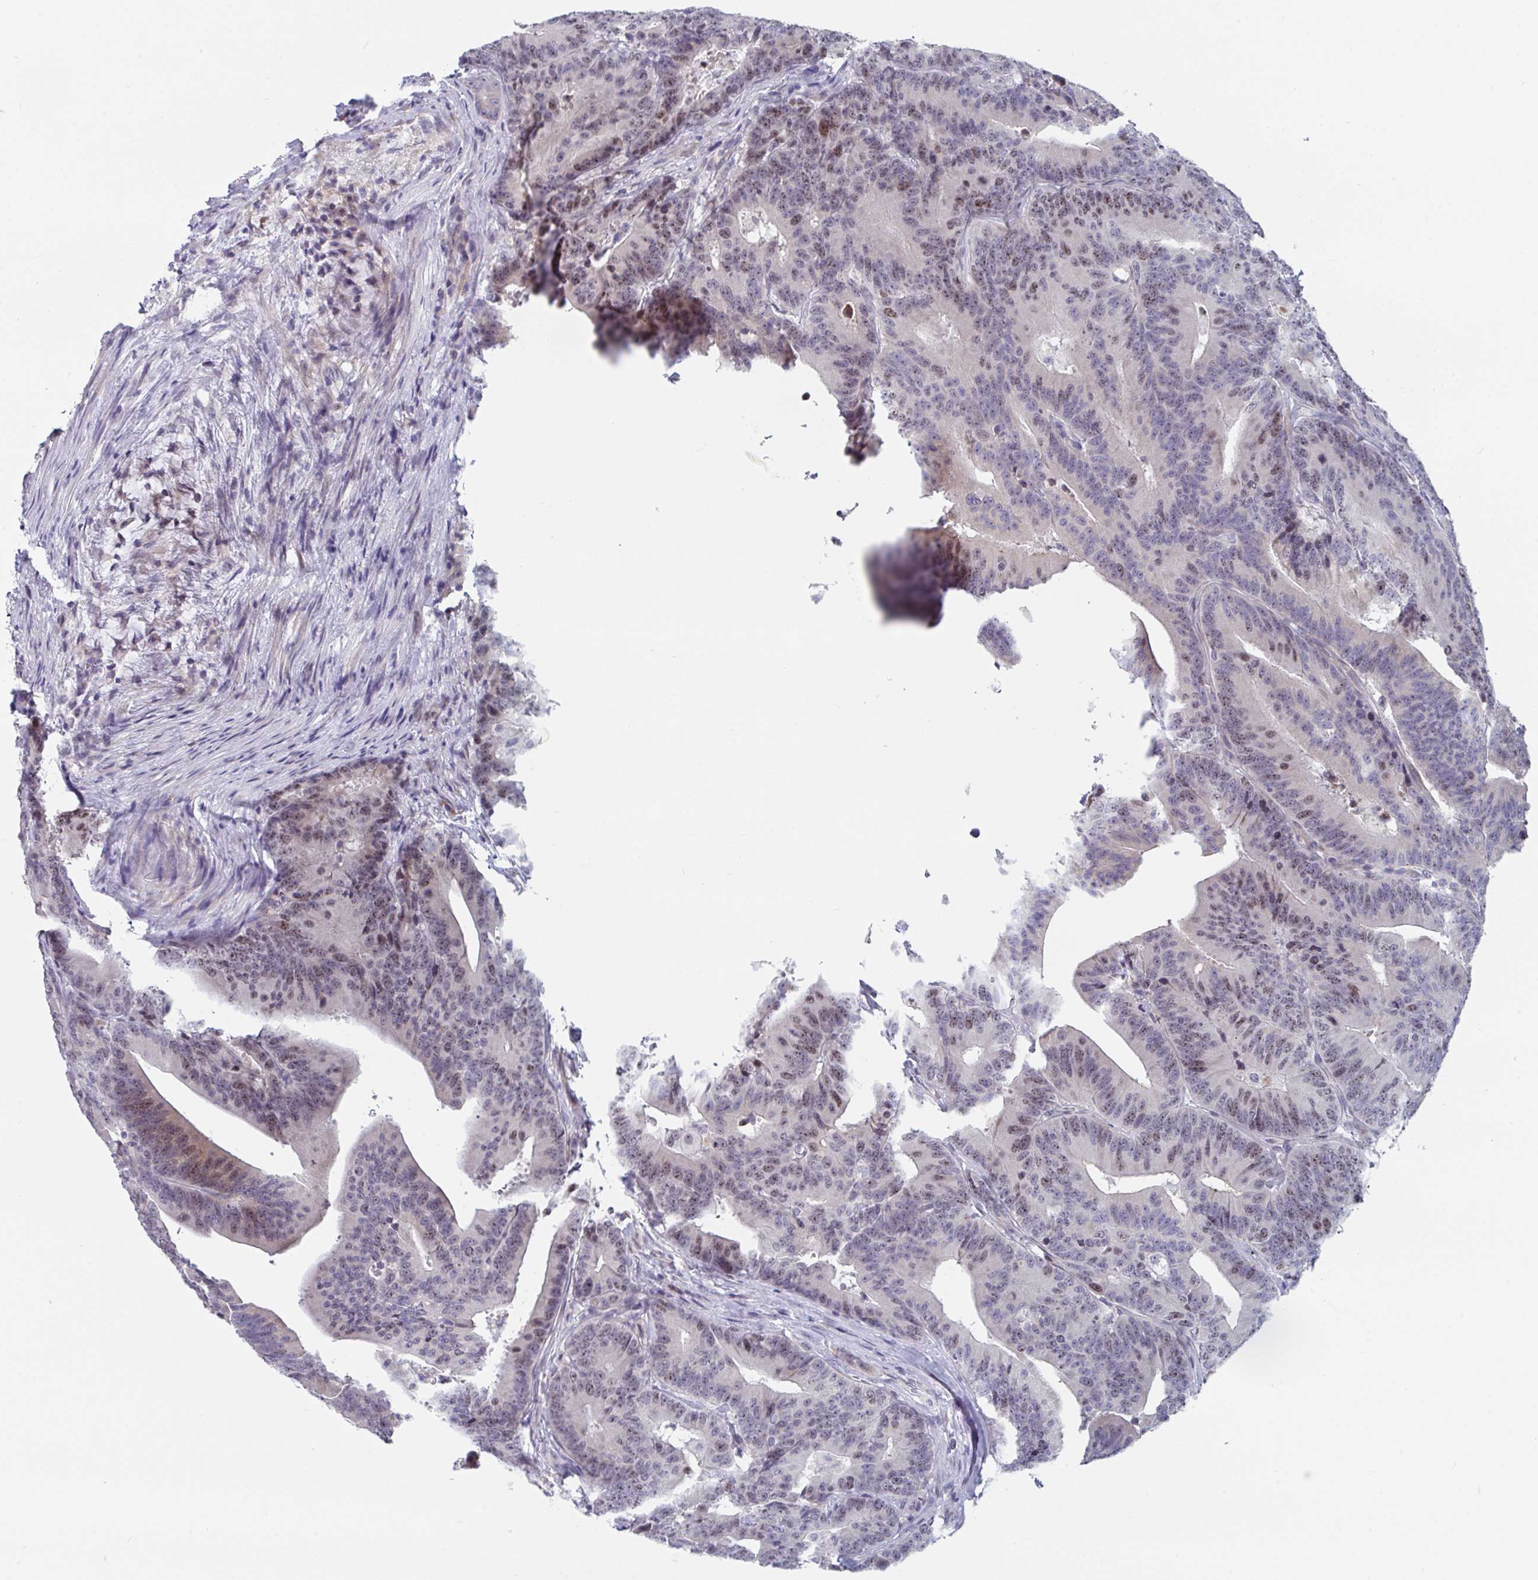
{"staining": {"intensity": "weak", "quantity": ">75%", "location": "nuclear"}, "tissue": "colorectal cancer", "cell_type": "Tumor cells", "image_type": "cancer", "snomed": [{"axis": "morphology", "description": "Adenocarcinoma, NOS"}, {"axis": "topography", "description": "Colon"}], "caption": "Tumor cells reveal weak nuclear positivity in about >75% of cells in colorectal cancer.", "gene": "CENPT", "patient": {"sex": "female", "age": 78}}